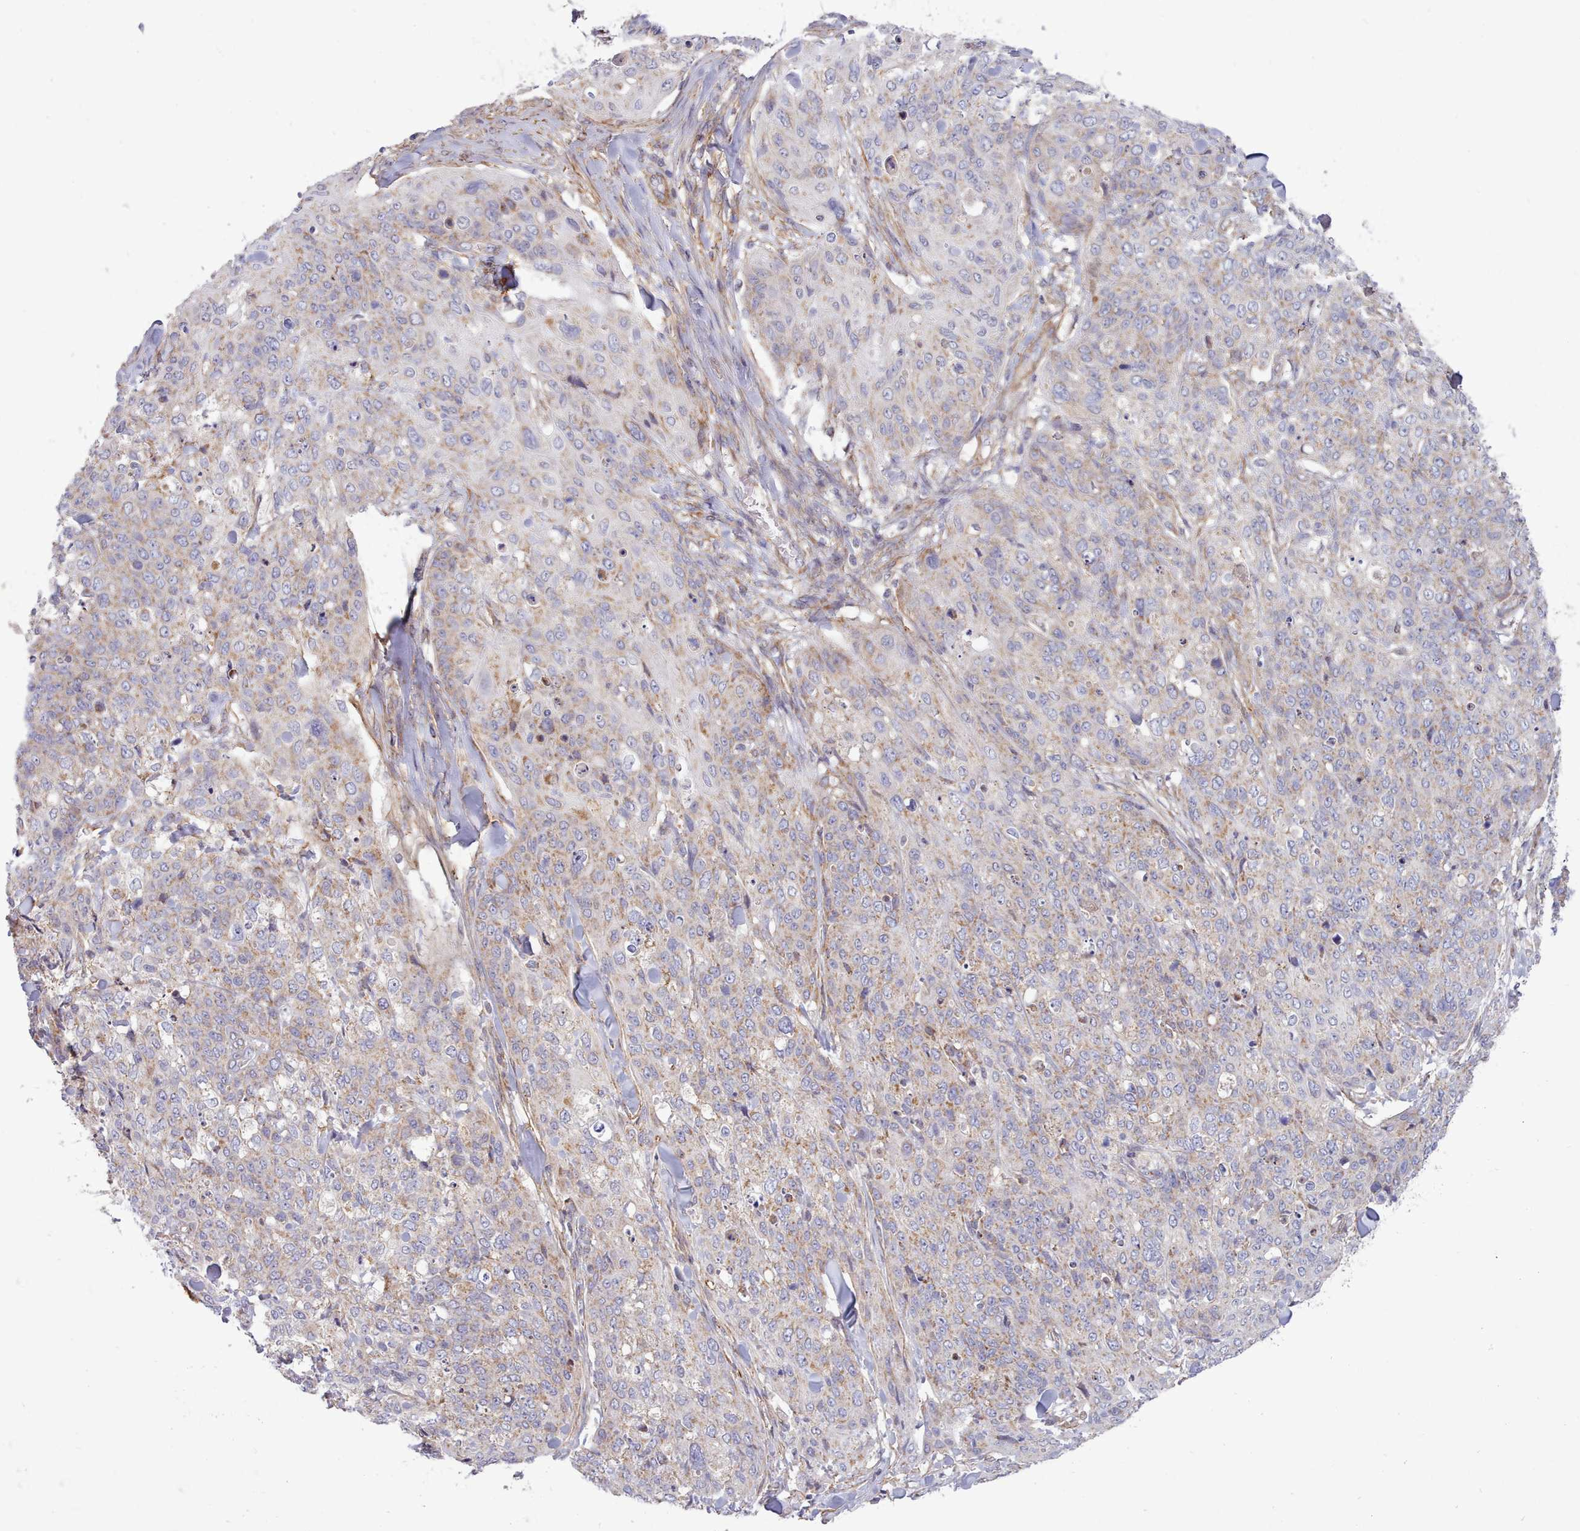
{"staining": {"intensity": "weak", "quantity": "25%-75%", "location": "cytoplasmic/membranous"}, "tissue": "skin cancer", "cell_type": "Tumor cells", "image_type": "cancer", "snomed": [{"axis": "morphology", "description": "Squamous cell carcinoma, NOS"}, {"axis": "topography", "description": "Skin"}, {"axis": "topography", "description": "Vulva"}], "caption": "There is low levels of weak cytoplasmic/membranous expression in tumor cells of skin squamous cell carcinoma, as demonstrated by immunohistochemical staining (brown color).", "gene": "MRPL21", "patient": {"sex": "female", "age": 85}}